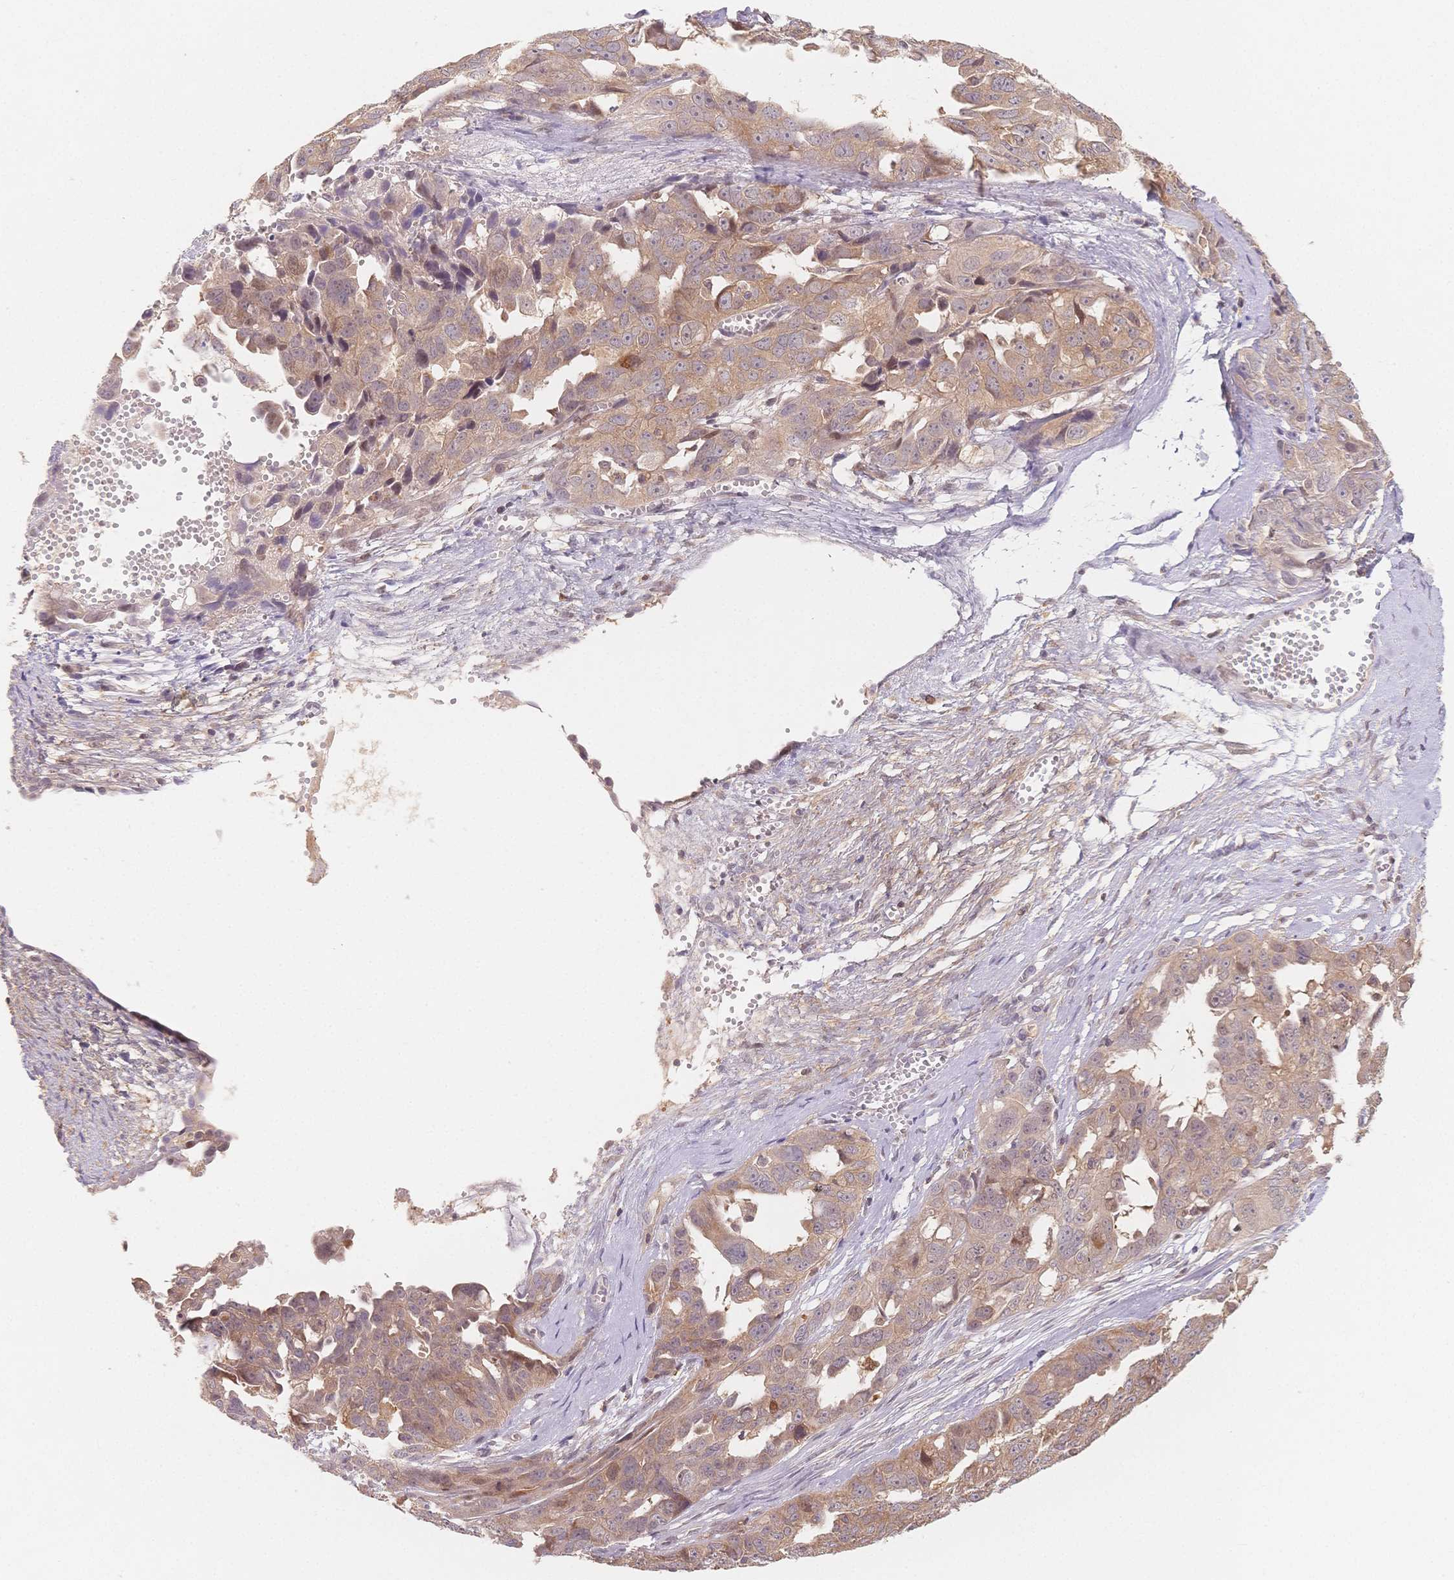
{"staining": {"intensity": "moderate", "quantity": ">75%", "location": "cytoplasmic/membranous"}, "tissue": "ovarian cancer", "cell_type": "Tumor cells", "image_type": "cancer", "snomed": [{"axis": "morphology", "description": "Carcinoma, endometroid"}, {"axis": "topography", "description": "Ovary"}], "caption": "Ovarian cancer (endometroid carcinoma) tissue exhibits moderate cytoplasmic/membranous staining in approximately >75% of tumor cells", "gene": "C12orf75", "patient": {"sex": "female", "age": 70}}